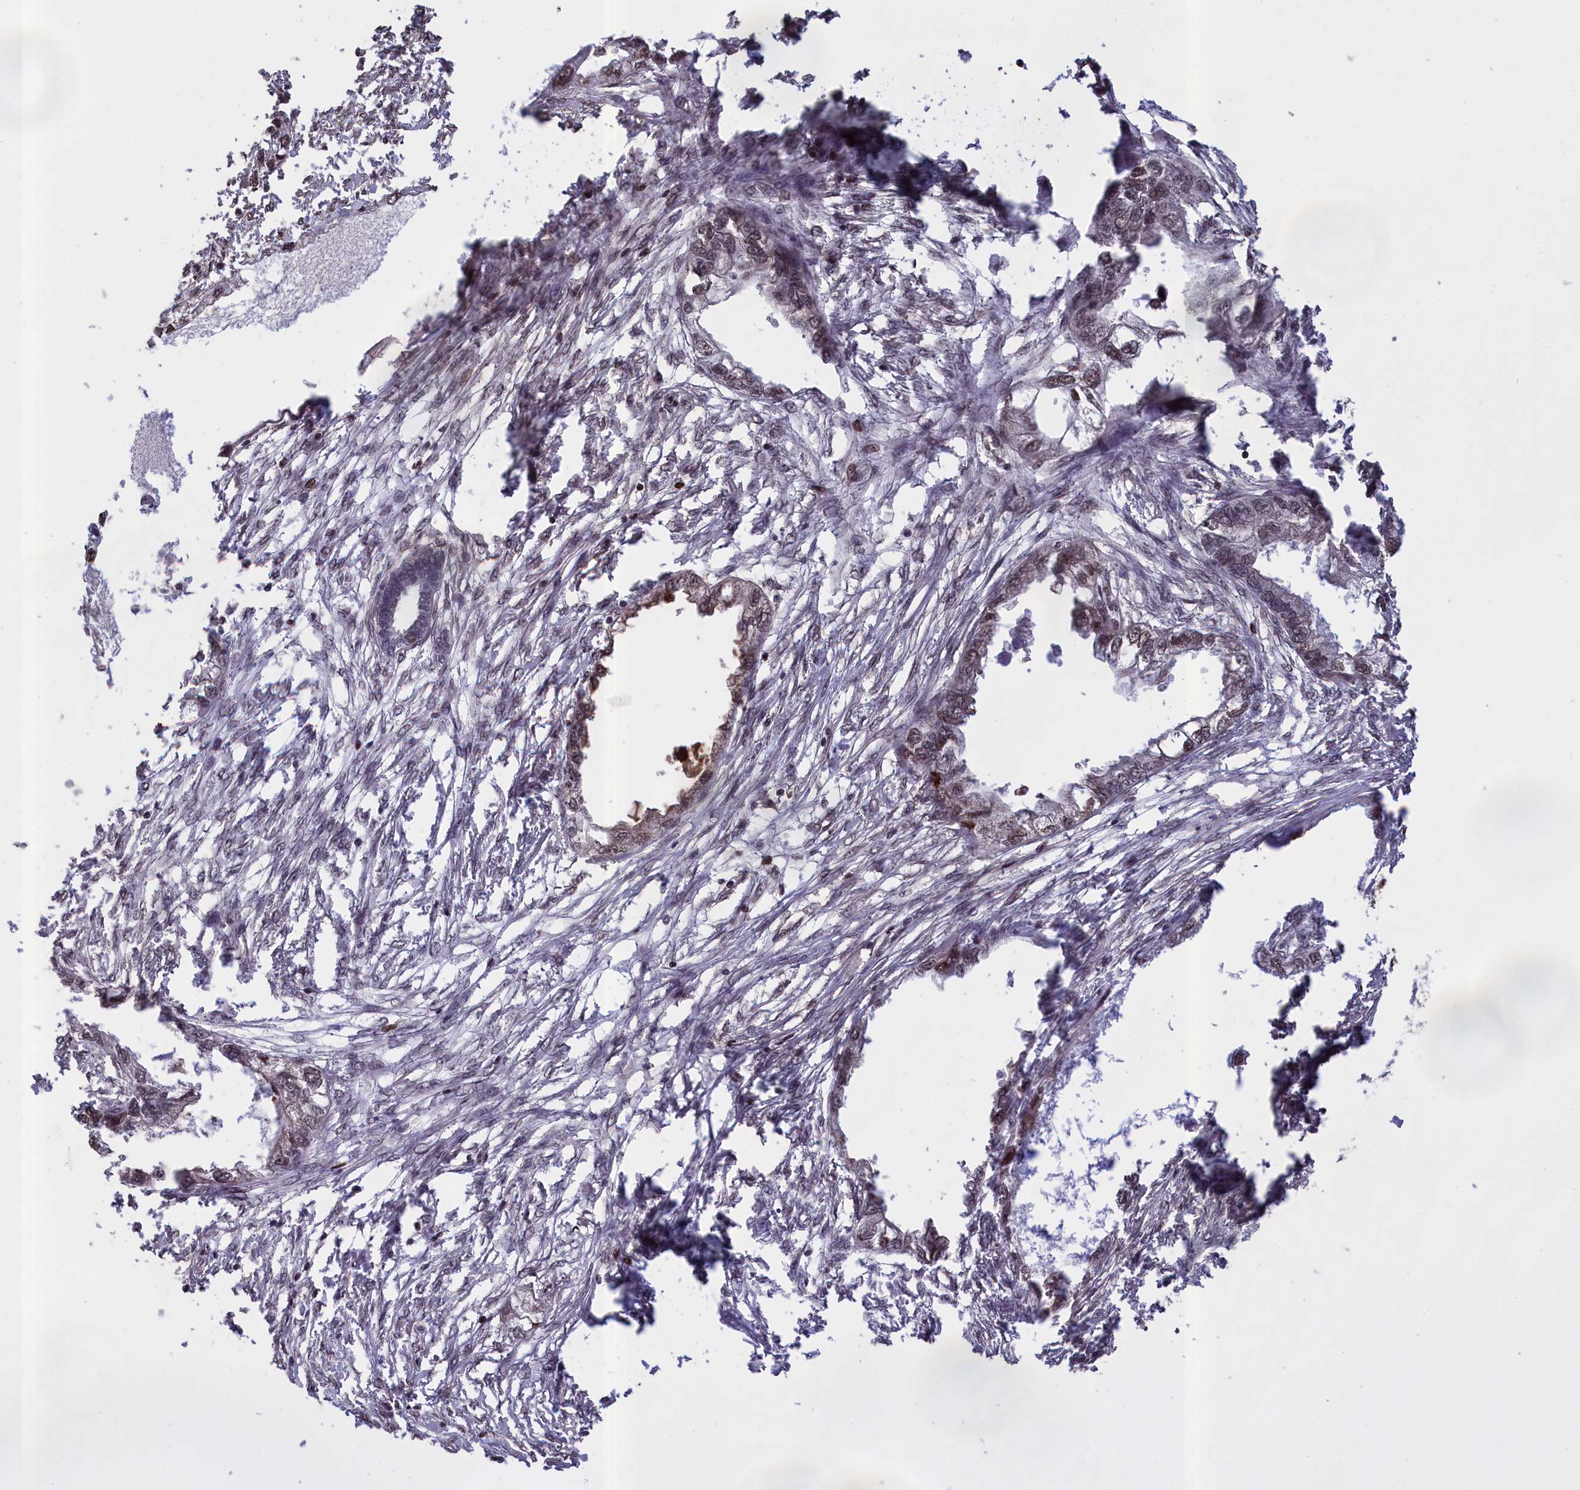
{"staining": {"intensity": "weak", "quantity": ">75%", "location": "nuclear"}, "tissue": "endometrial cancer", "cell_type": "Tumor cells", "image_type": "cancer", "snomed": [{"axis": "morphology", "description": "Adenocarcinoma, NOS"}, {"axis": "morphology", "description": "Adenocarcinoma, metastatic, NOS"}, {"axis": "topography", "description": "Adipose tissue"}, {"axis": "topography", "description": "Endometrium"}], "caption": "Endometrial adenocarcinoma stained with immunohistochemistry exhibits weak nuclear positivity in about >75% of tumor cells. (Stains: DAB (3,3'-diaminobenzidine) in brown, nuclei in blue, Microscopy: brightfield microscopy at high magnification).", "gene": "RELB", "patient": {"sex": "female", "age": 67}}